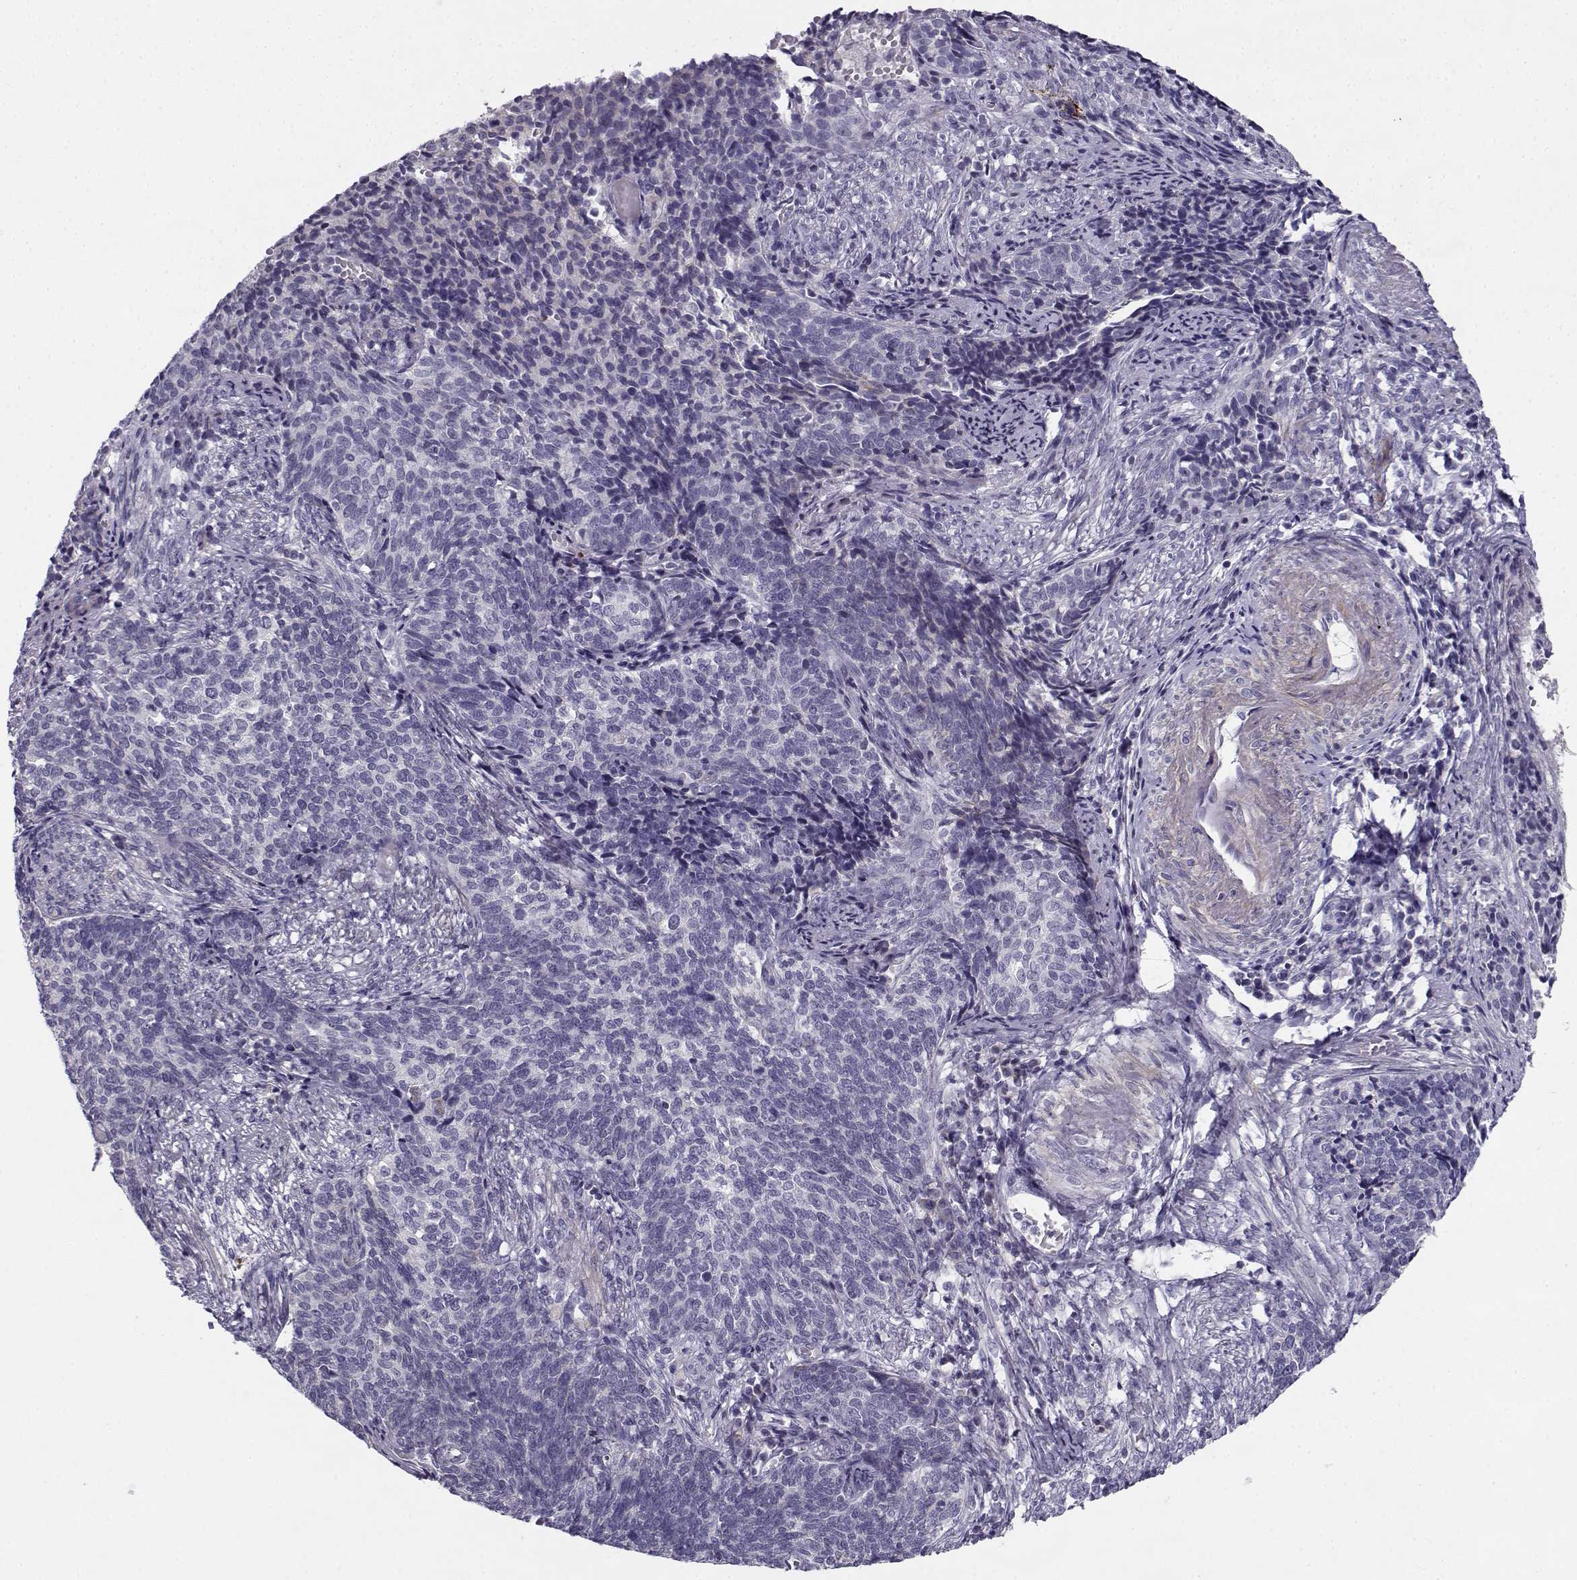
{"staining": {"intensity": "negative", "quantity": "none", "location": "none"}, "tissue": "cervical cancer", "cell_type": "Tumor cells", "image_type": "cancer", "snomed": [{"axis": "morphology", "description": "Squamous cell carcinoma, NOS"}, {"axis": "topography", "description": "Cervix"}], "caption": "Tumor cells show no significant expression in cervical squamous cell carcinoma. (DAB (3,3'-diaminobenzidine) immunohistochemistry with hematoxylin counter stain).", "gene": "CREB3L3", "patient": {"sex": "female", "age": 39}}